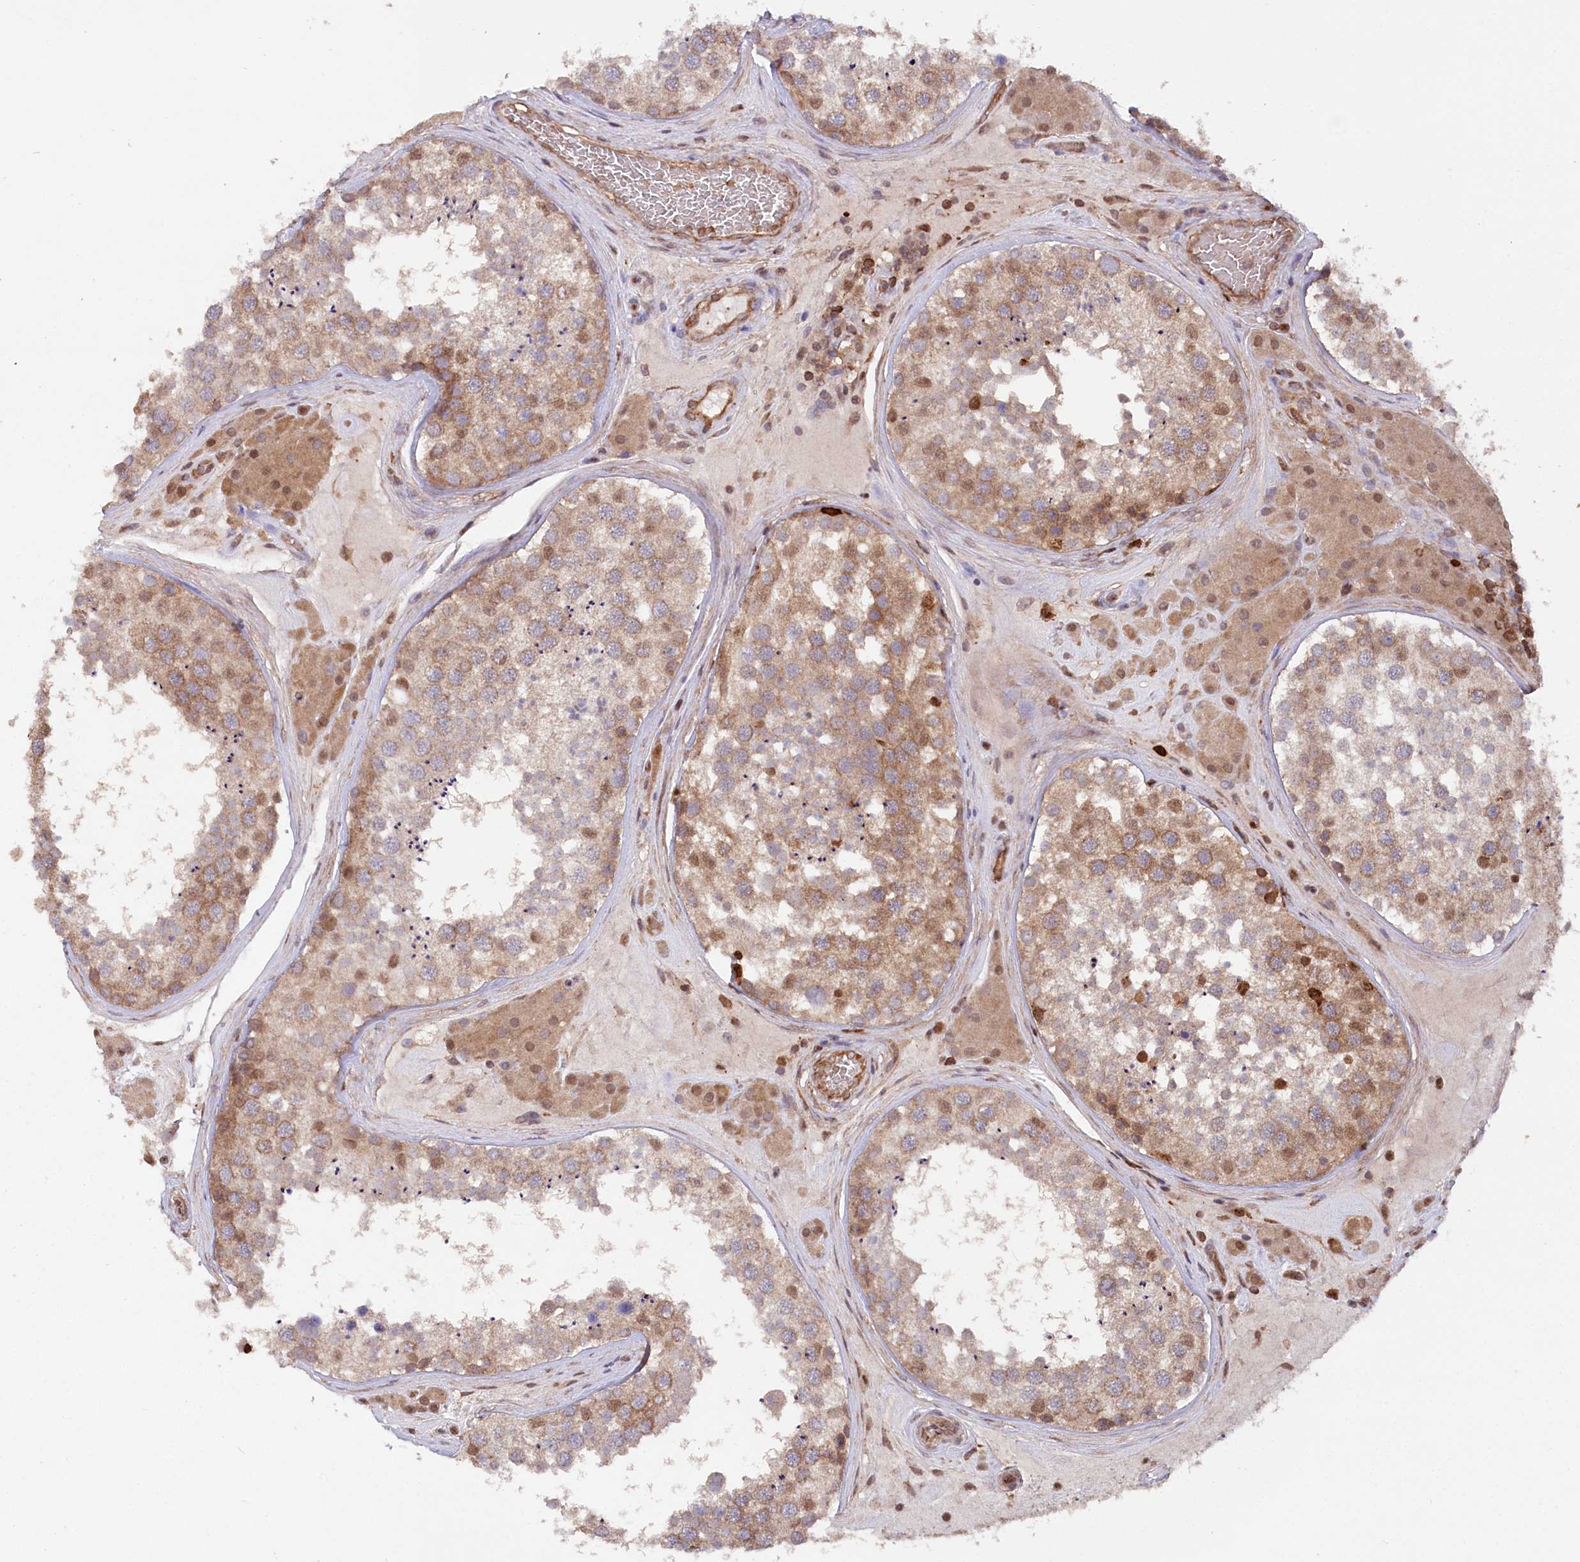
{"staining": {"intensity": "moderate", "quantity": ">75%", "location": "cytoplasmic/membranous"}, "tissue": "testis", "cell_type": "Cells in seminiferous ducts", "image_type": "normal", "snomed": [{"axis": "morphology", "description": "Normal tissue, NOS"}, {"axis": "topography", "description": "Testis"}], "caption": "This histopathology image displays immunohistochemistry staining of normal testis, with medium moderate cytoplasmic/membranous staining in approximately >75% of cells in seminiferous ducts.", "gene": "LSG1", "patient": {"sex": "male", "age": 46}}